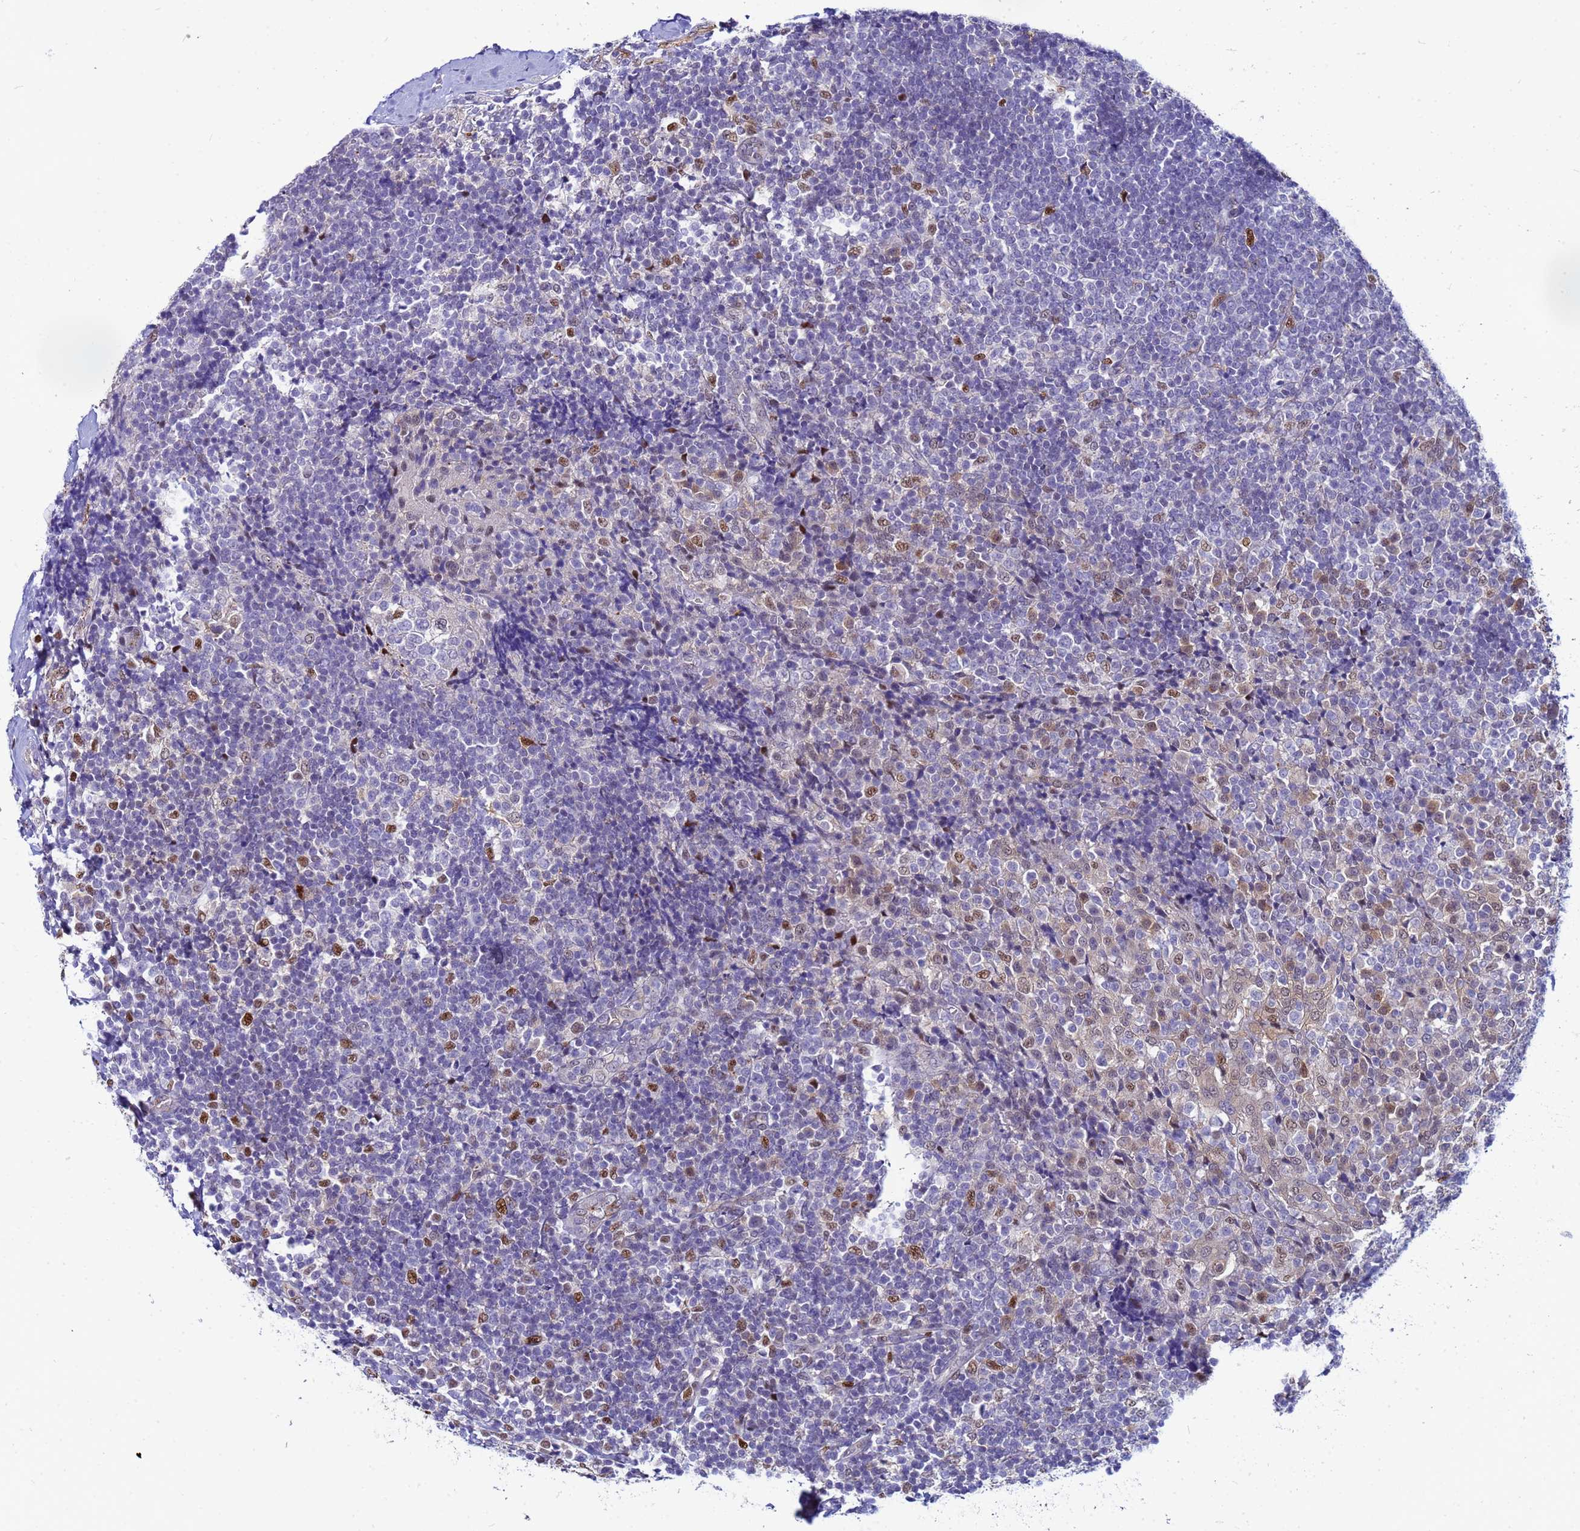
{"staining": {"intensity": "strong", "quantity": "<25%", "location": "nuclear"}, "tissue": "tonsil", "cell_type": "Germinal center cells", "image_type": "normal", "snomed": [{"axis": "morphology", "description": "Normal tissue, NOS"}, {"axis": "topography", "description": "Tonsil"}], "caption": "Brown immunohistochemical staining in benign tonsil reveals strong nuclear staining in about <25% of germinal center cells. (IHC, brightfield microscopy, high magnification).", "gene": "SLC25A37", "patient": {"sex": "female", "age": 19}}